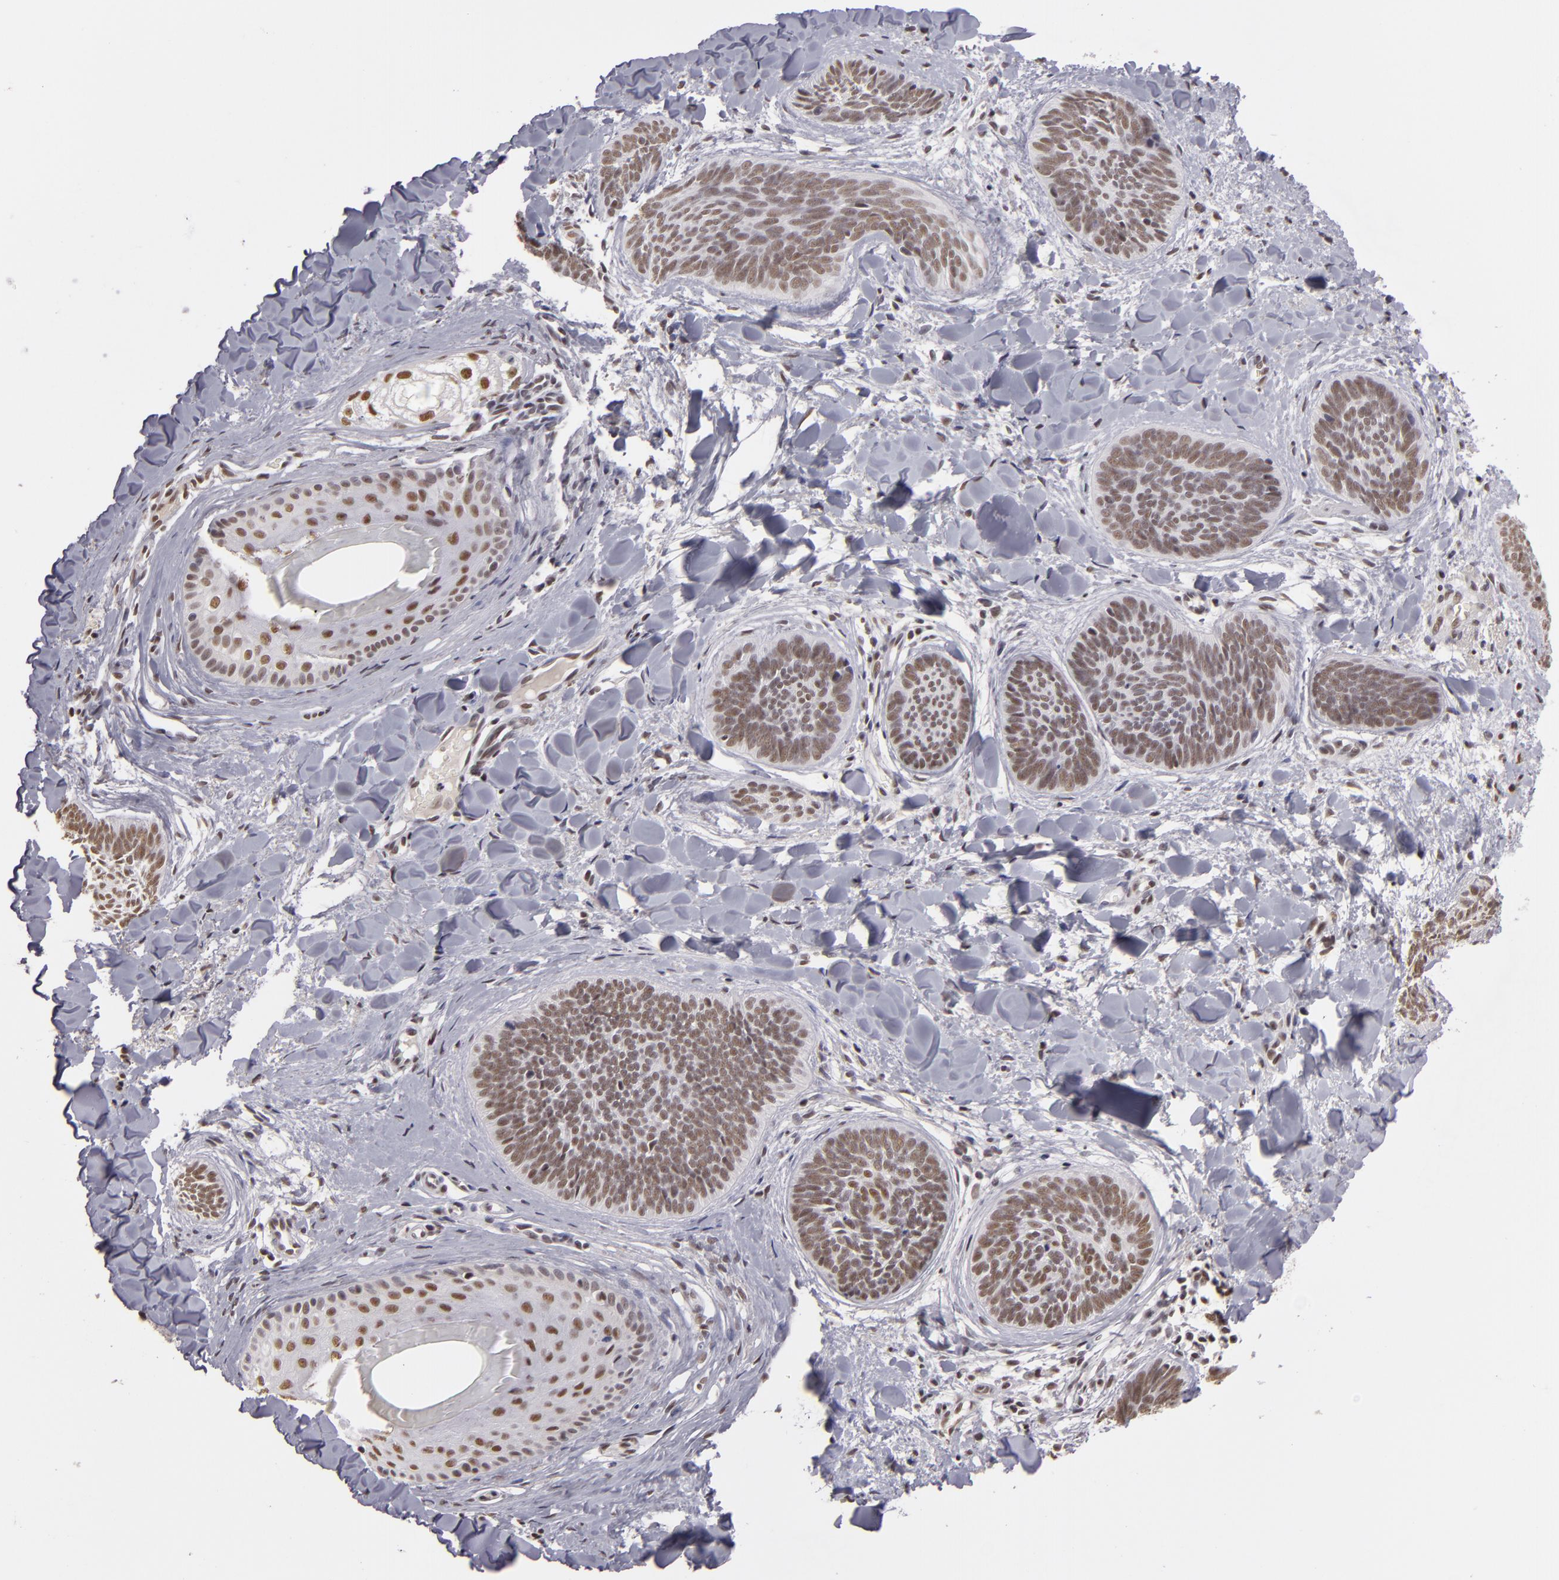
{"staining": {"intensity": "moderate", "quantity": ">75%", "location": "nuclear"}, "tissue": "skin cancer", "cell_type": "Tumor cells", "image_type": "cancer", "snomed": [{"axis": "morphology", "description": "Basal cell carcinoma"}, {"axis": "topography", "description": "Skin"}], "caption": "Skin cancer (basal cell carcinoma) was stained to show a protein in brown. There is medium levels of moderate nuclear expression in approximately >75% of tumor cells.", "gene": "INTS6", "patient": {"sex": "female", "age": 81}}